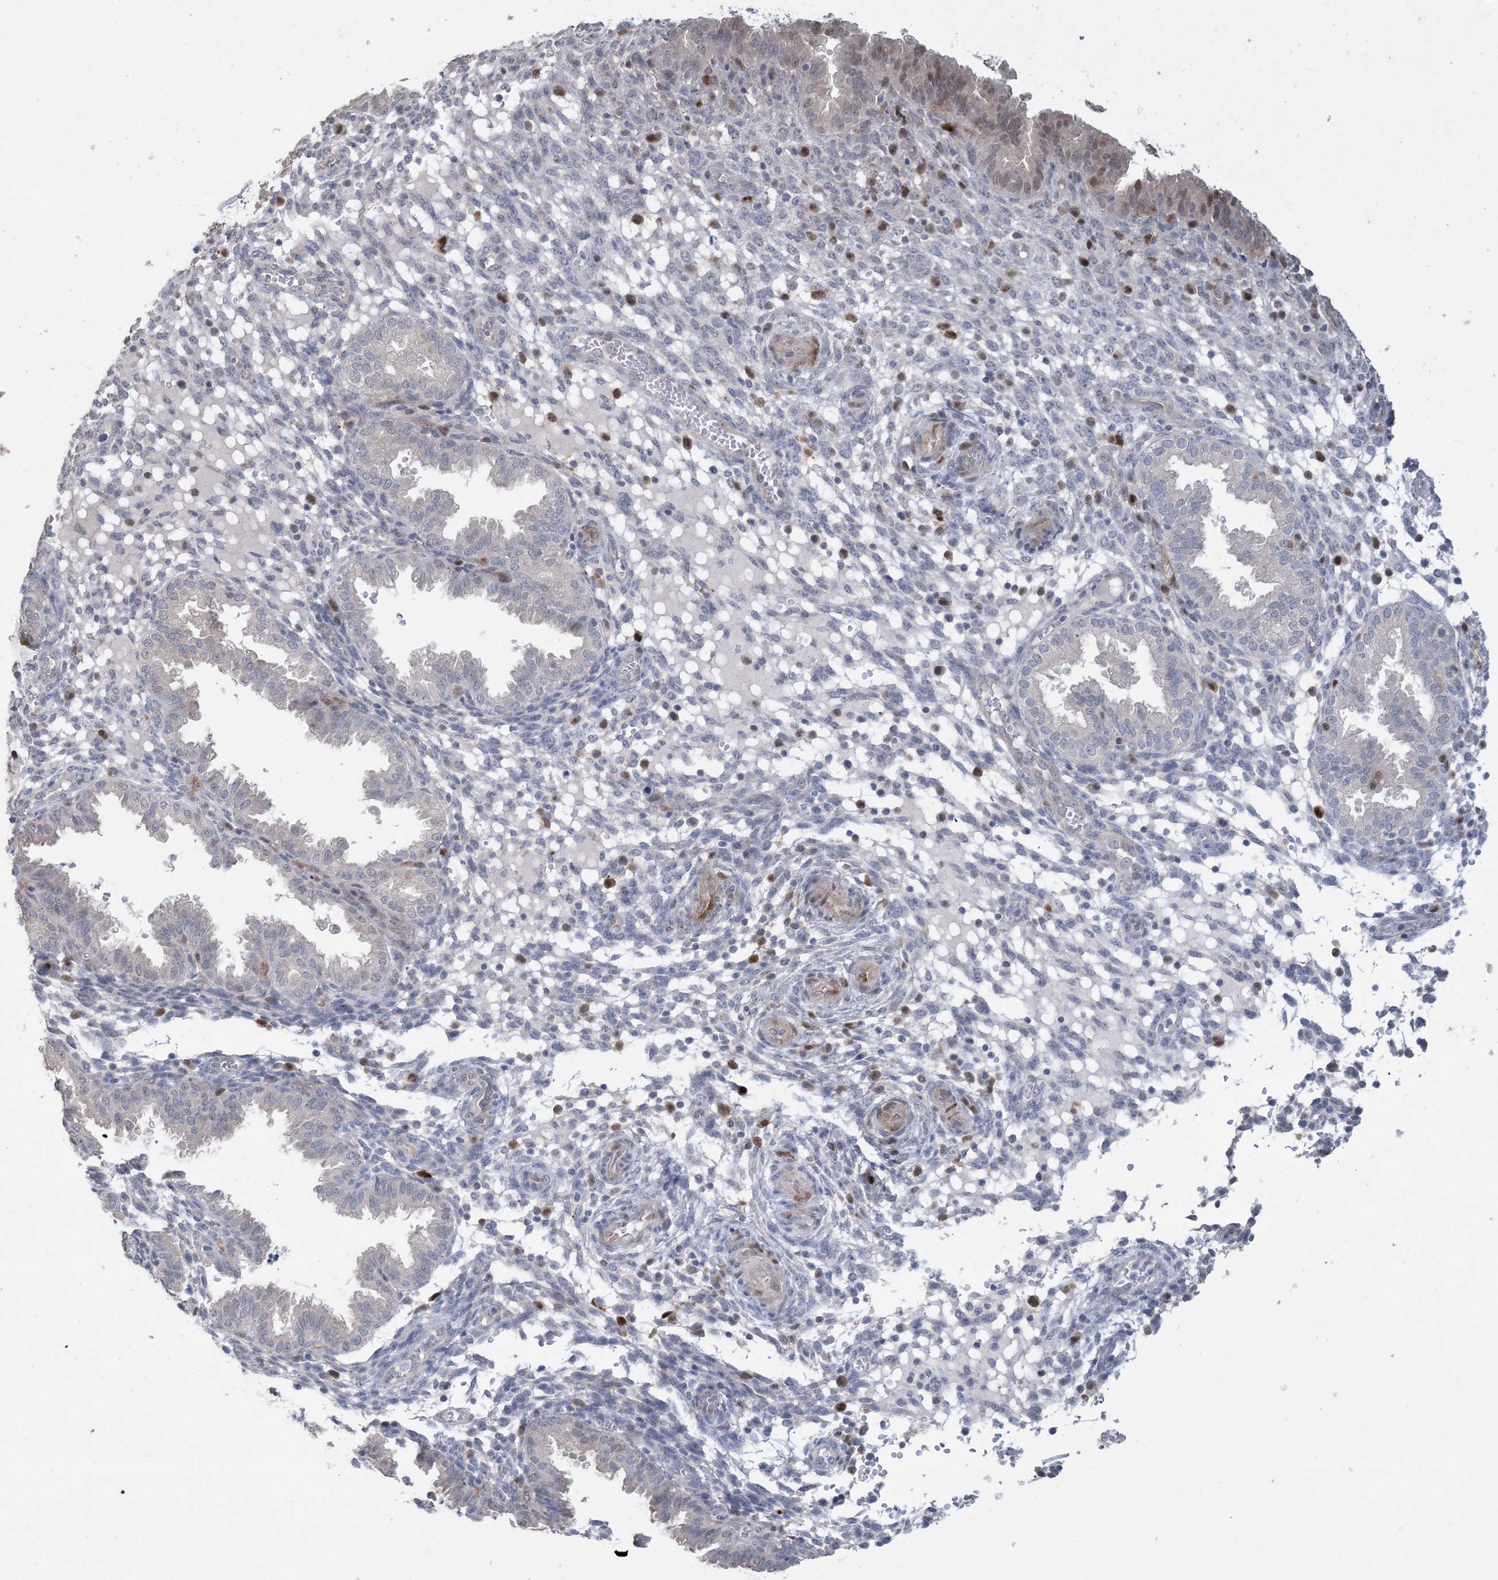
{"staining": {"intensity": "negative", "quantity": "none", "location": "none"}, "tissue": "endometrium", "cell_type": "Cells in endometrial stroma", "image_type": "normal", "snomed": [{"axis": "morphology", "description": "Normal tissue, NOS"}, {"axis": "topography", "description": "Endometrium"}], "caption": "An image of human endometrium is negative for staining in cells in endometrial stroma. (DAB (3,3'-diaminobenzidine) IHC with hematoxylin counter stain).", "gene": "HMGCS1", "patient": {"sex": "female", "age": 33}}